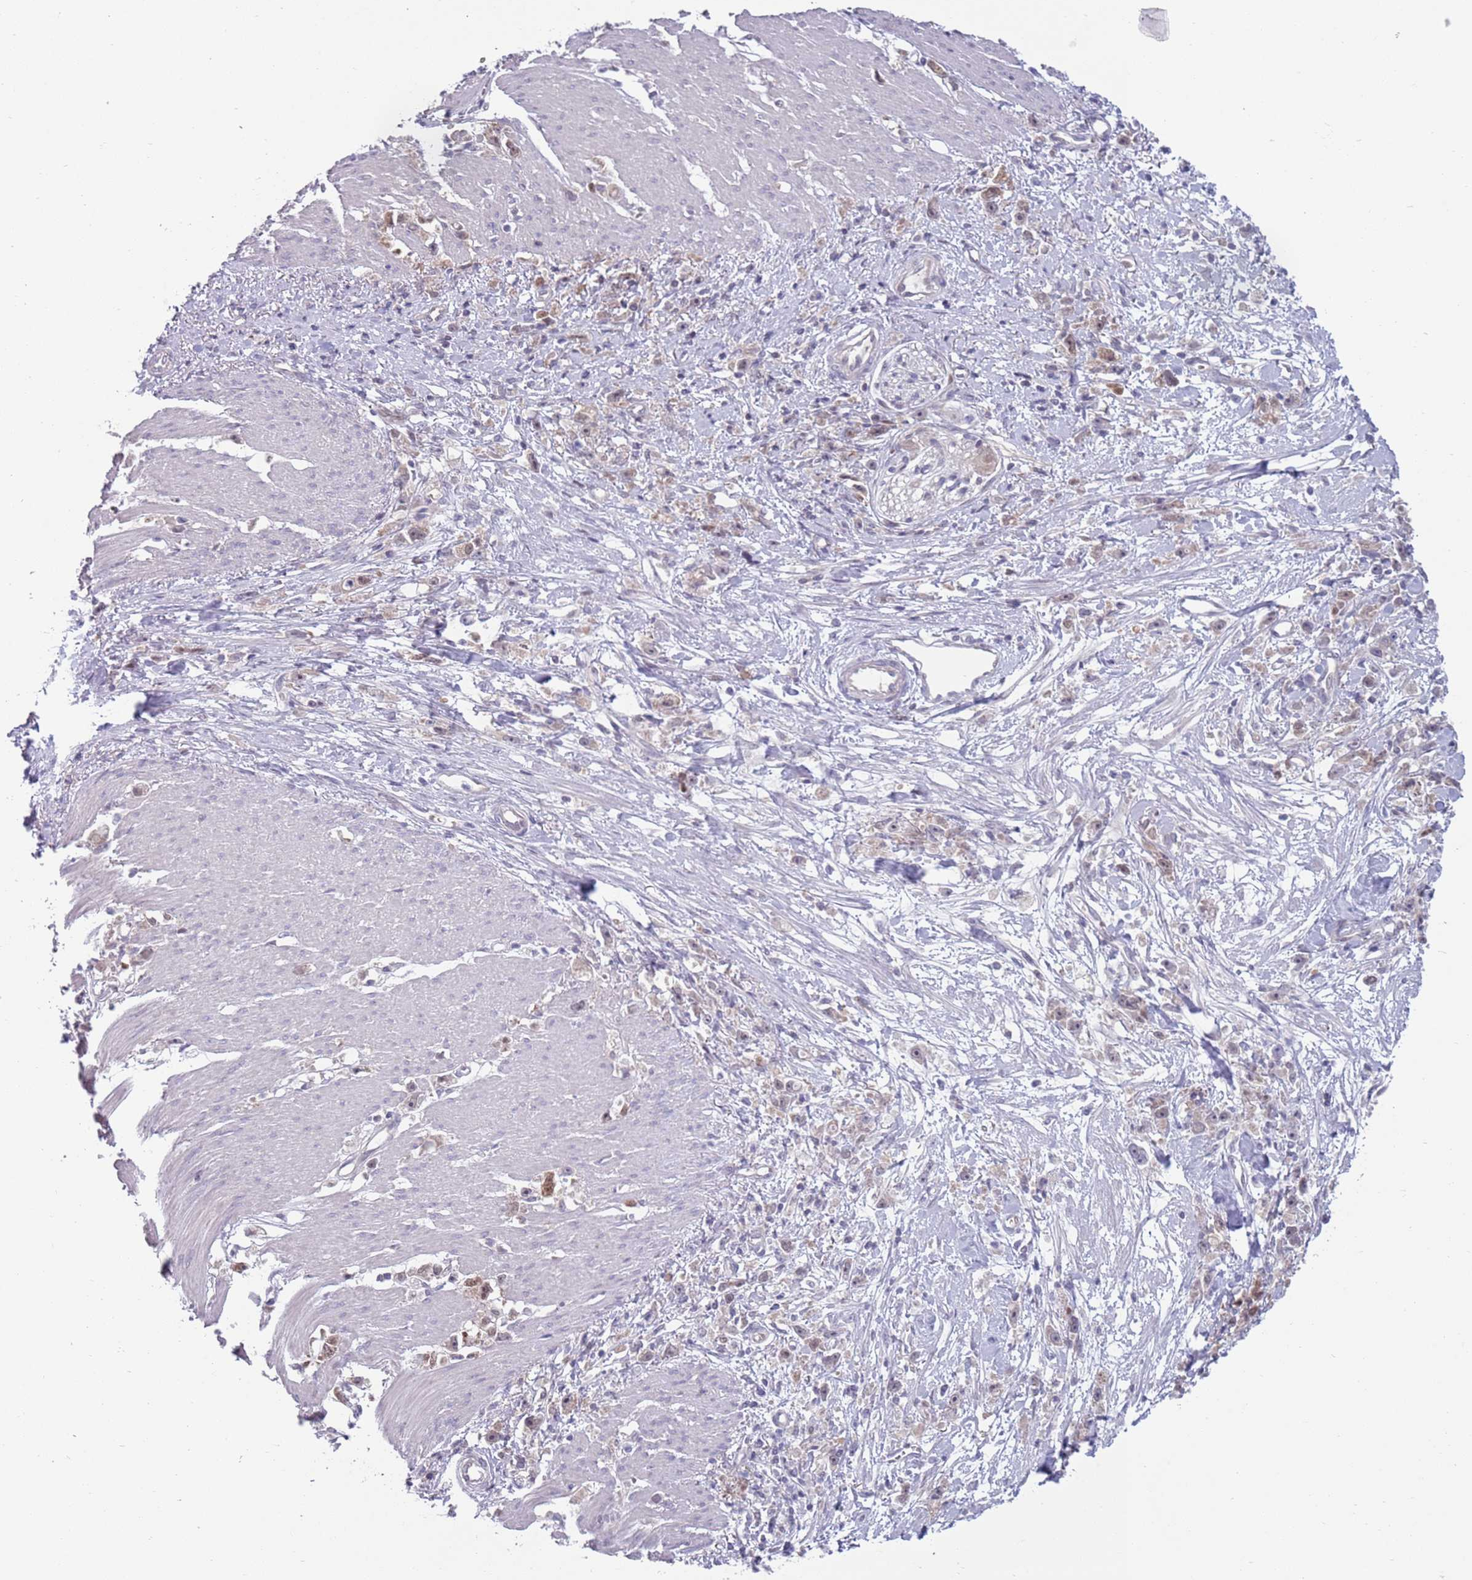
{"staining": {"intensity": "negative", "quantity": "none", "location": "none"}, "tissue": "stomach cancer", "cell_type": "Tumor cells", "image_type": "cancer", "snomed": [{"axis": "morphology", "description": "Adenocarcinoma, NOS"}, {"axis": "topography", "description": "Stomach"}], "caption": "A photomicrograph of human adenocarcinoma (stomach) is negative for staining in tumor cells.", "gene": "CLNS1A", "patient": {"sex": "female", "age": 59}}